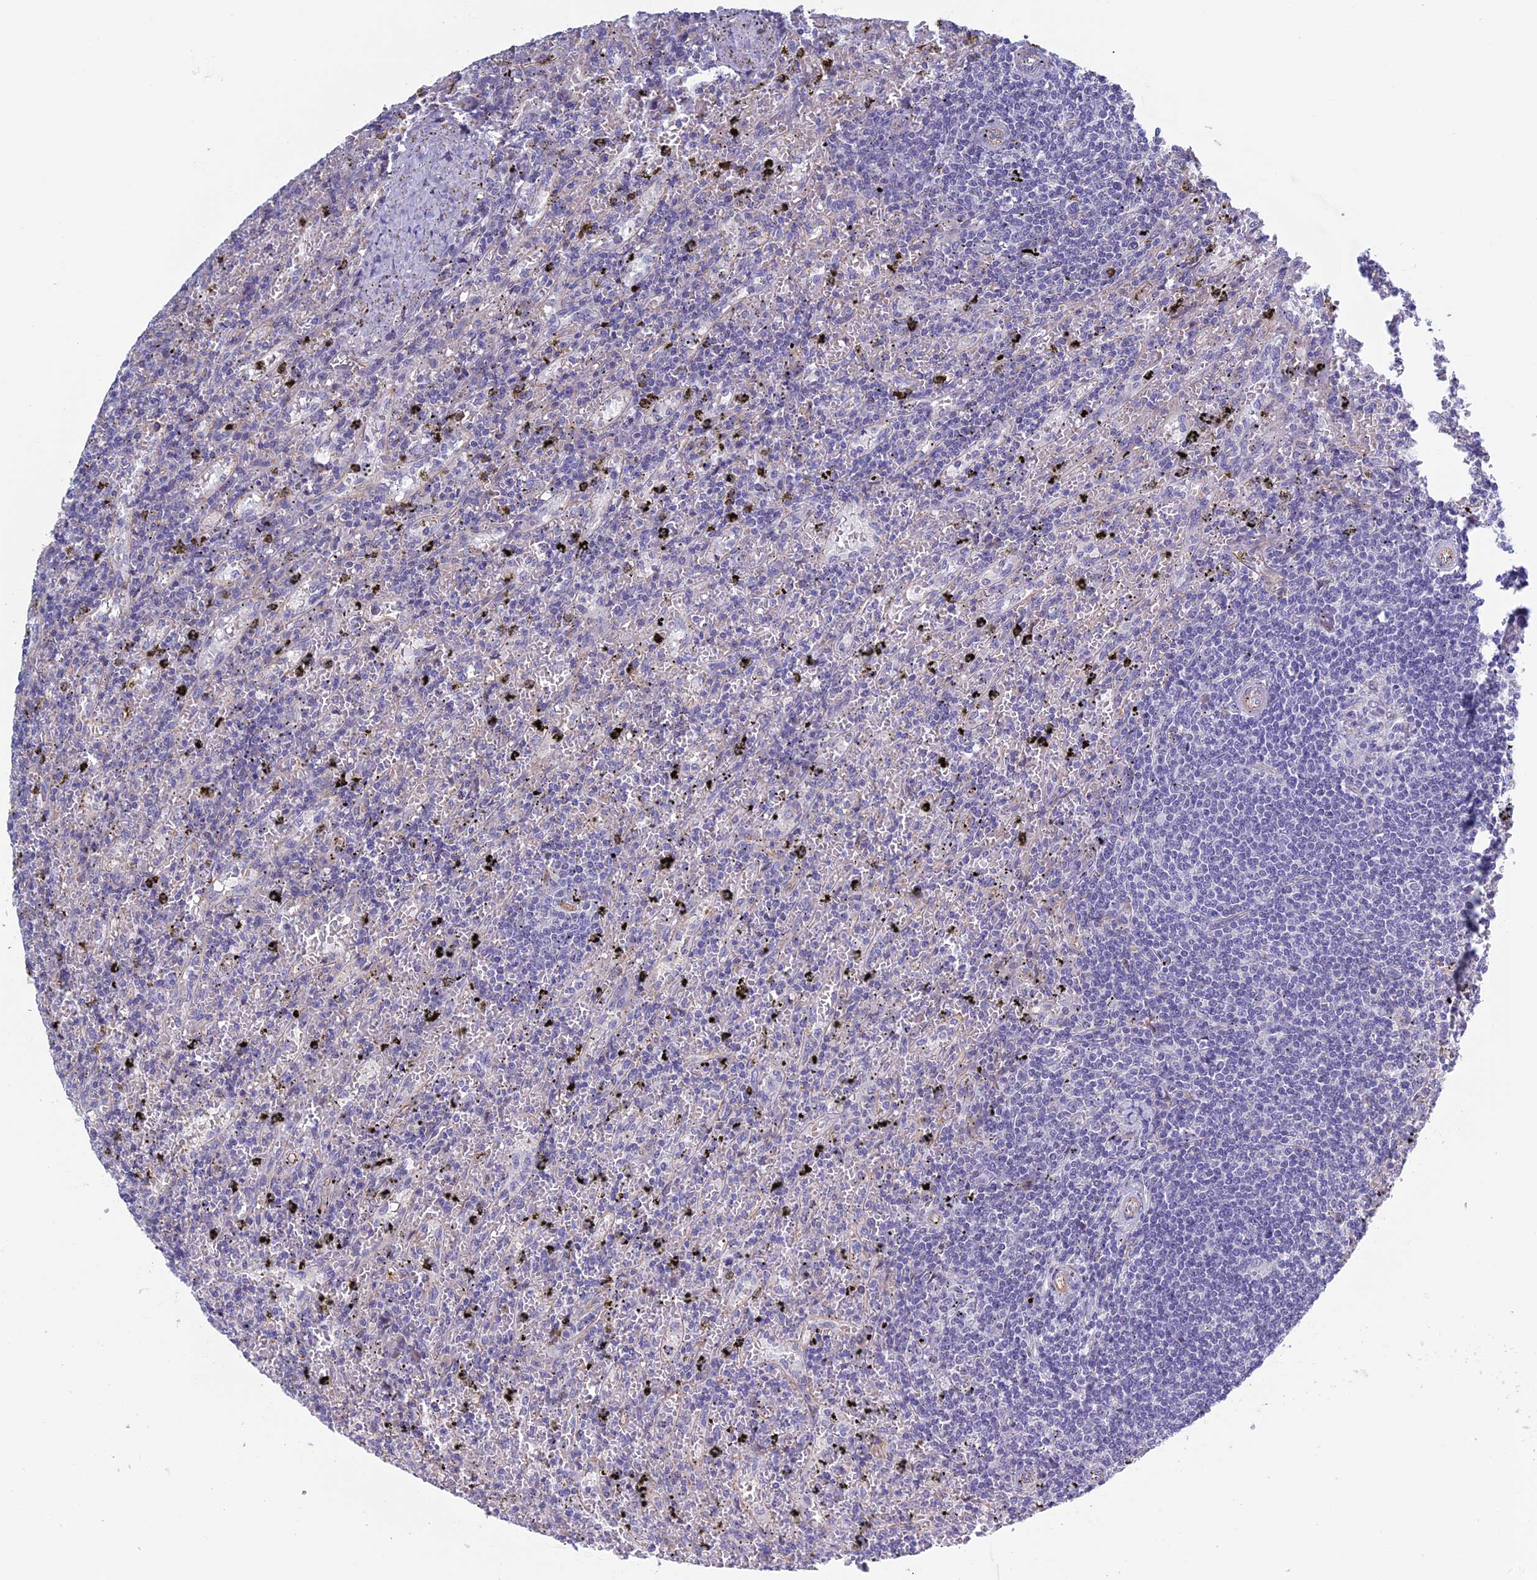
{"staining": {"intensity": "negative", "quantity": "none", "location": "none"}, "tissue": "lymphoma", "cell_type": "Tumor cells", "image_type": "cancer", "snomed": [{"axis": "morphology", "description": "Malignant lymphoma, non-Hodgkin's type, Low grade"}, {"axis": "topography", "description": "Spleen"}], "caption": "High magnification brightfield microscopy of lymphoma stained with DAB (brown) and counterstained with hematoxylin (blue): tumor cells show no significant positivity.", "gene": "BCL2L10", "patient": {"sex": "male", "age": 76}}